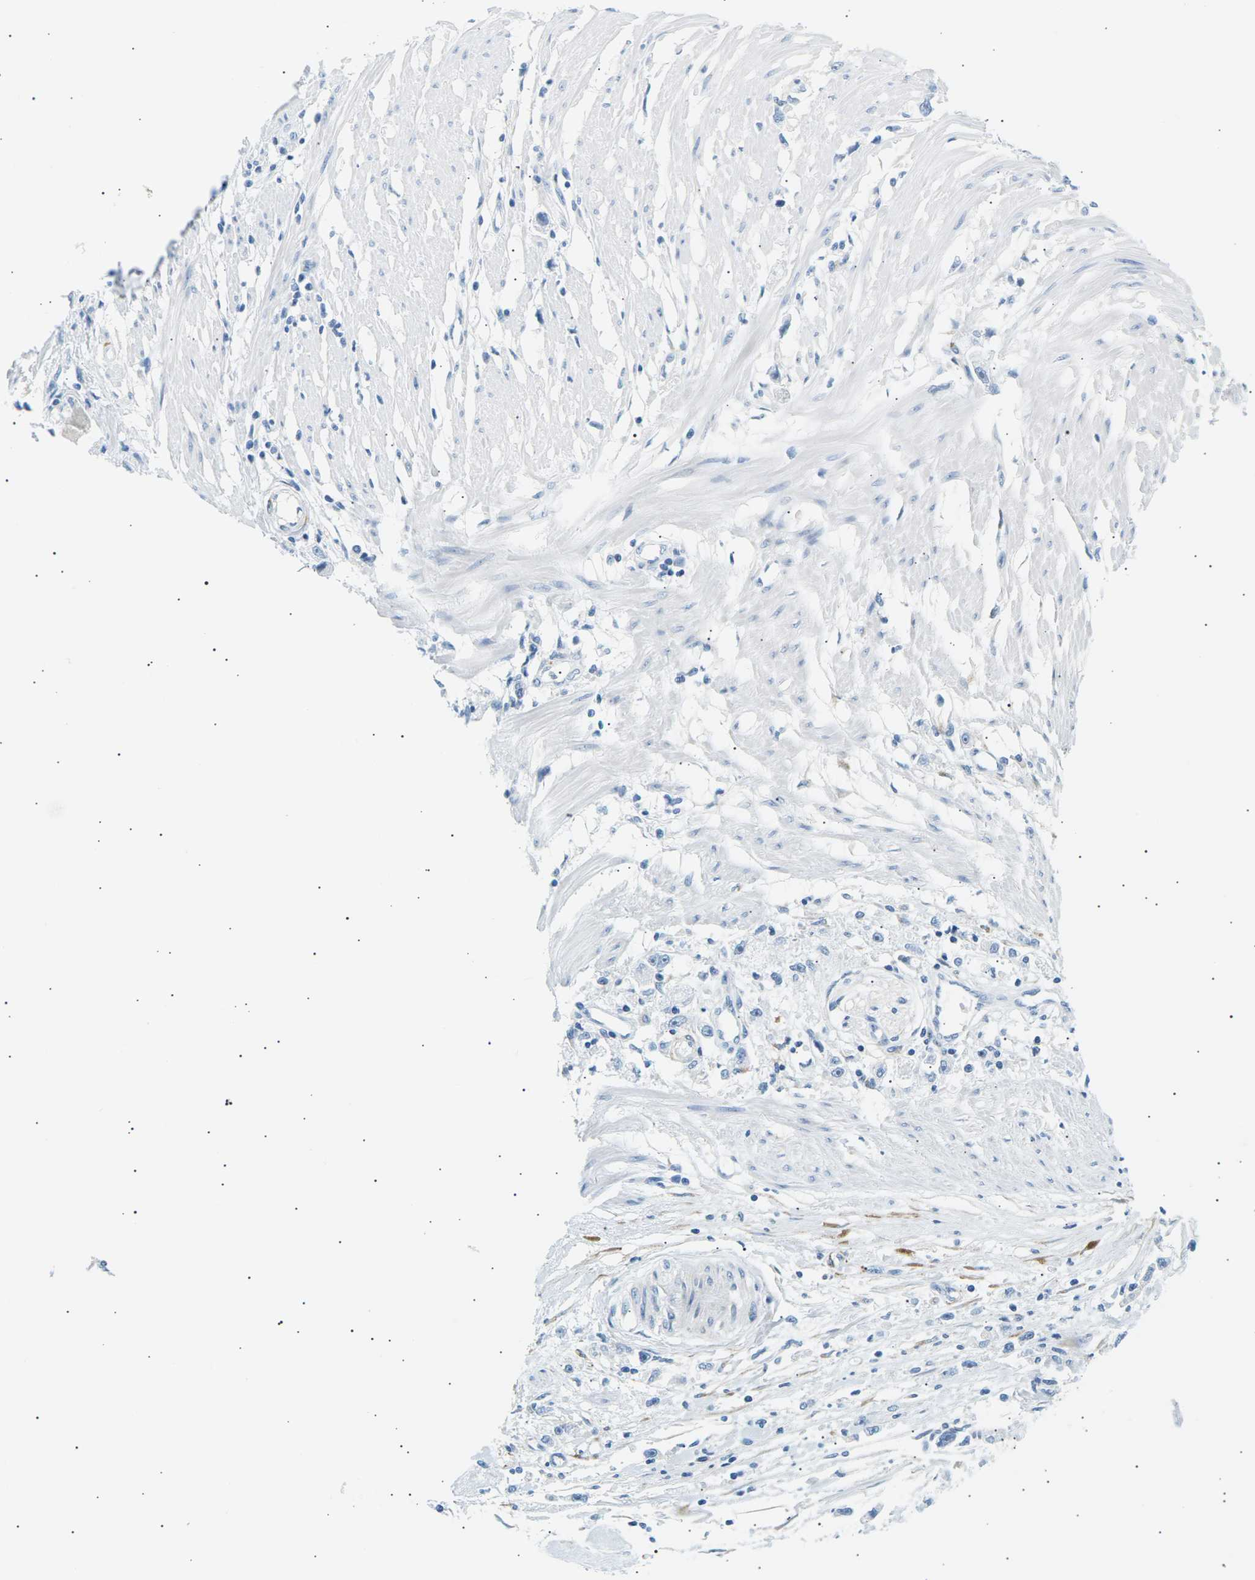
{"staining": {"intensity": "negative", "quantity": "none", "location": "none"}, "tissue": "stomach cancer", "cell_type": "Tumor cells", "image_type": "cancer", "snomed": [{"axis": "morphology", "description": "Adenocarcinoma, NOS"}, {"axis": "topography", "description": "Stomach"}], "caption": "This is an immunohistochemistry (IHC) micrograph of stomach cancer (adenocarcinoma). There is no expression in tumor cells.", "gene": "SEPTIN5", "patient": {"sex": "female", "age": 59}}